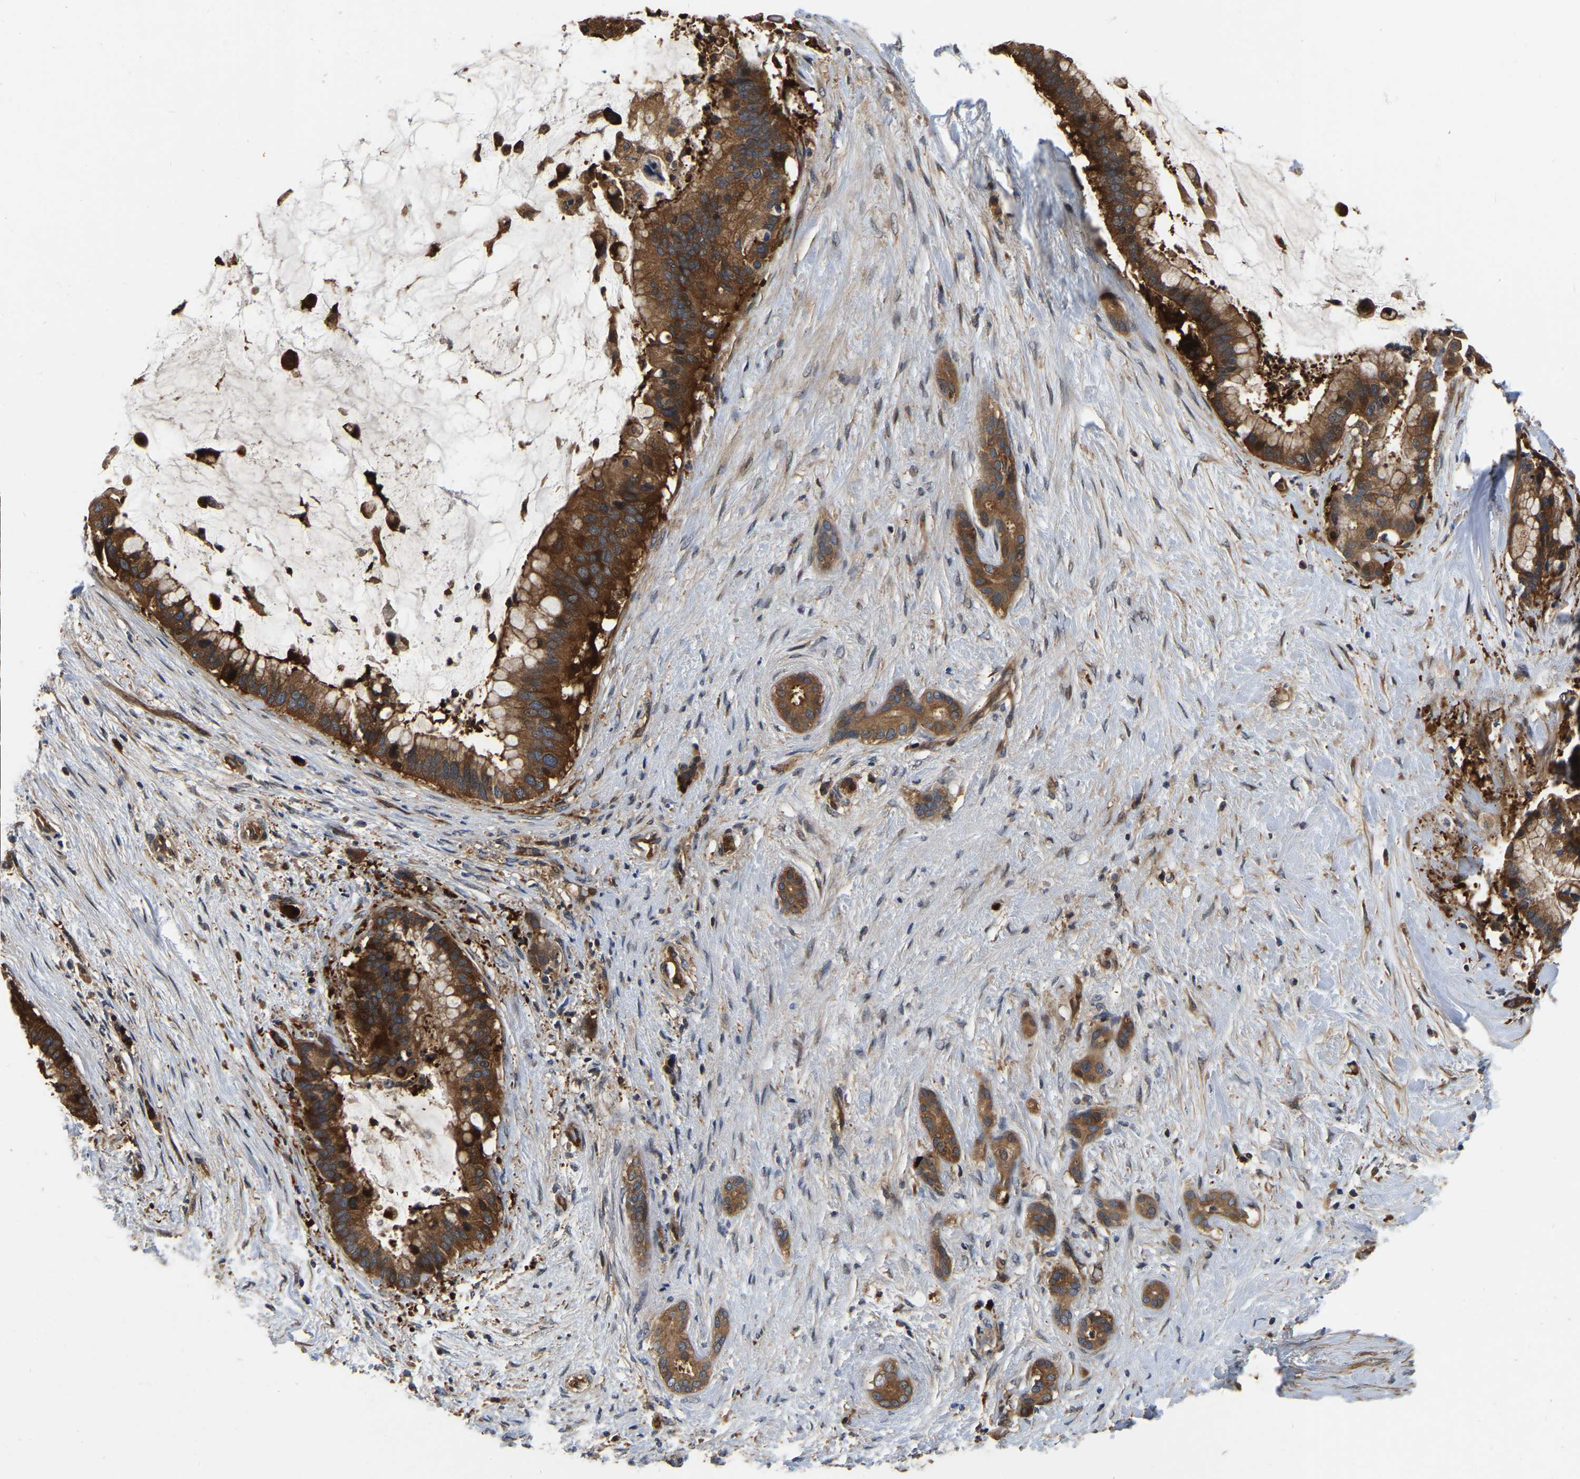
{"staining": {"intensity": "strong", "quantity": ">75%", "location": "cytoplasmic/membranous"}, "tissue": "pancreatic cancer", "cell_type": "Tumor cells", "image_type": "cancer", "snomed": [{"axis": "morphology", "description": "Adenocarcinoma, NOS"}, {"axis": "topography", "description": "Pancreas"}], "caption": "Human adenocarcinoma (pancreatic) stained with a brown dye reveals strong cytoplasmic/membranous positive expression in approximately >75% of tumor cells.", "gene": "GARS1", "patient": {"sex": "male", "age": 41}}